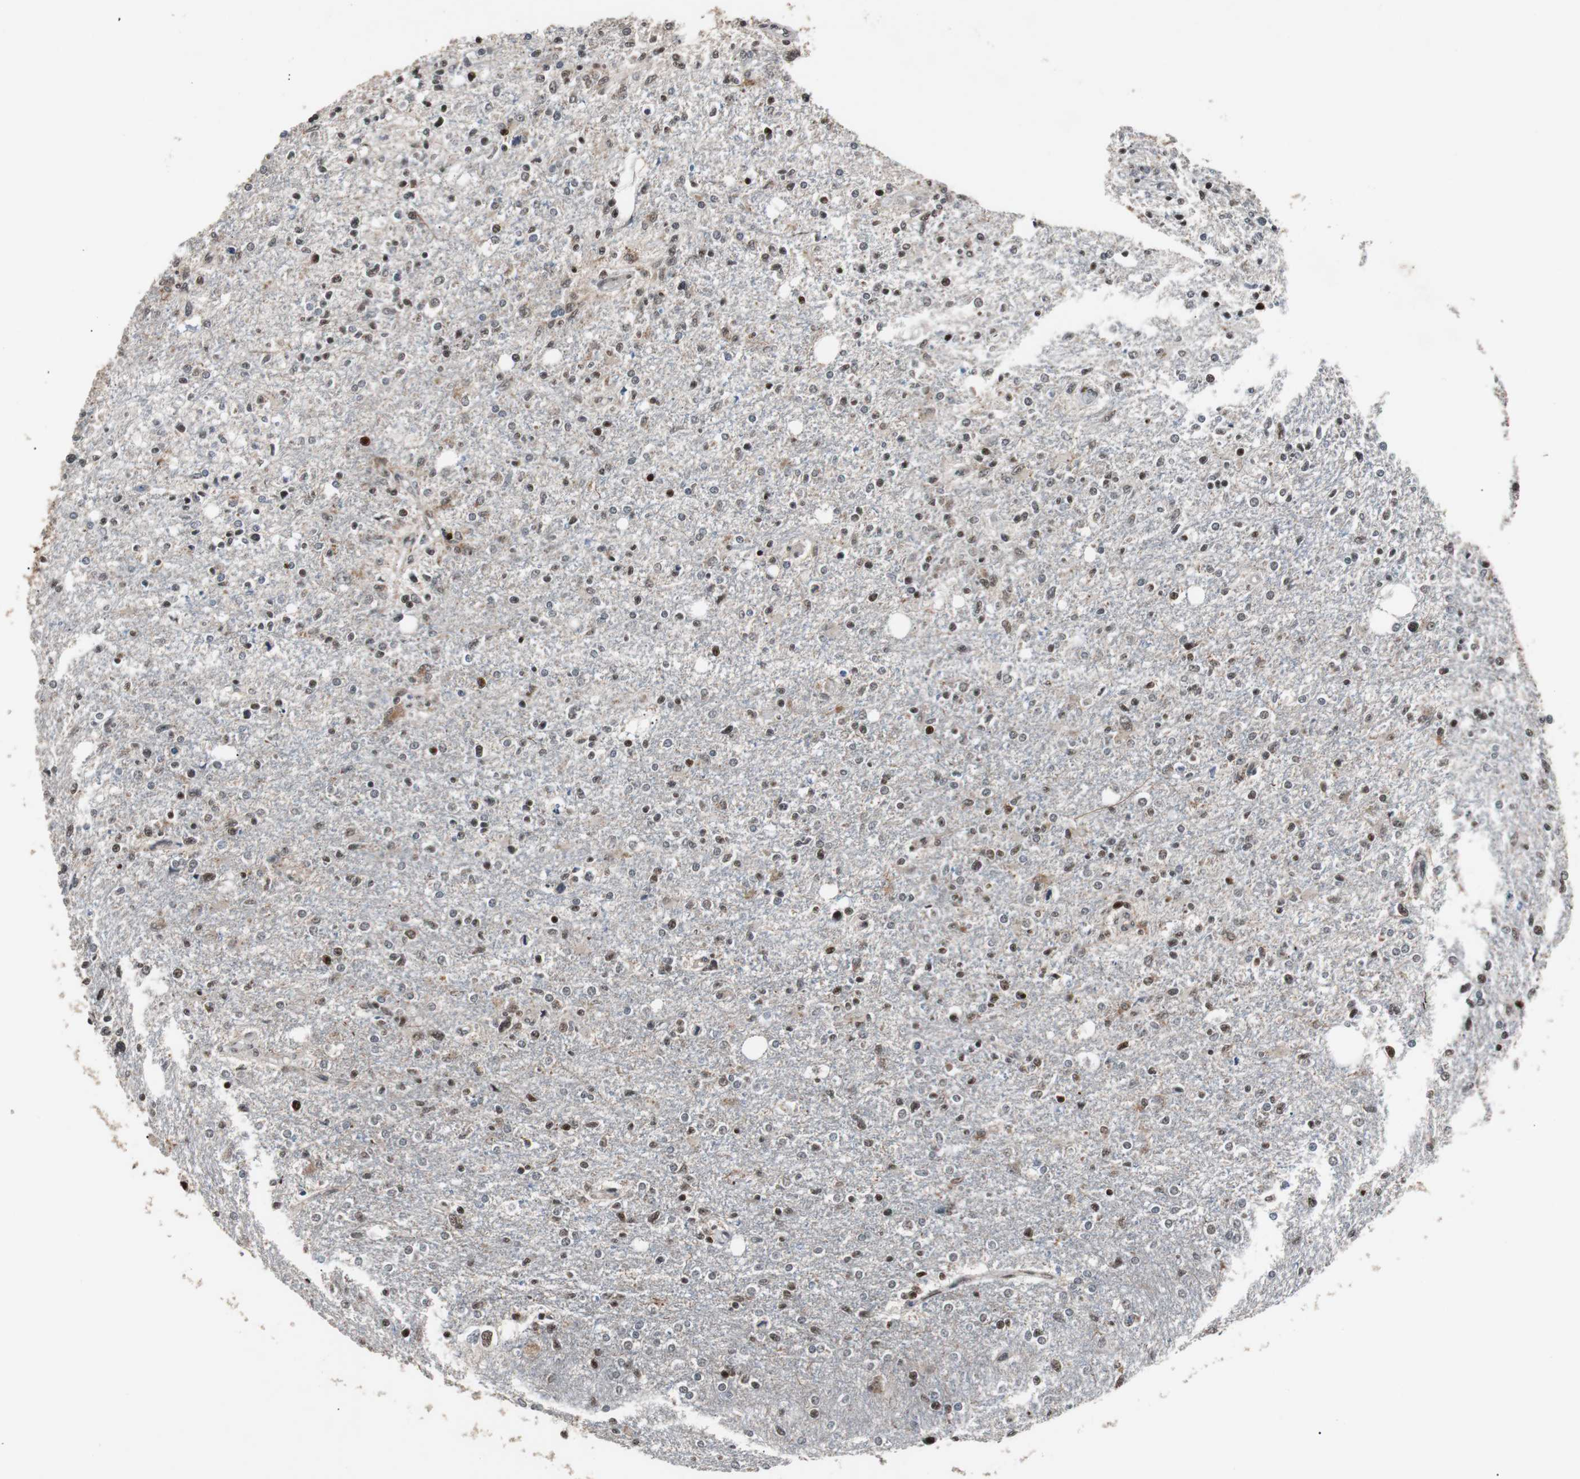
{"staining": {"intensity": "moderate", "quantity": "25%-75%", "location": "nuclear"}, "tissue": "glioma", "cell_type": "Tumor cells", "image_type": "cancer", "snomed": [{"axis": "morphology", "description": "Glioma, malignant, High grade"}, {"axis": "topography", "description": "Cerebral cortex"}], "caption": "Approximately 25%-75% of tumor cells in glioma show moderate nuclear protein expression as visualized by brown immunohistochemical staining.", "gene": "NBL1", "patient": {"sex": "male", "age": 76}}